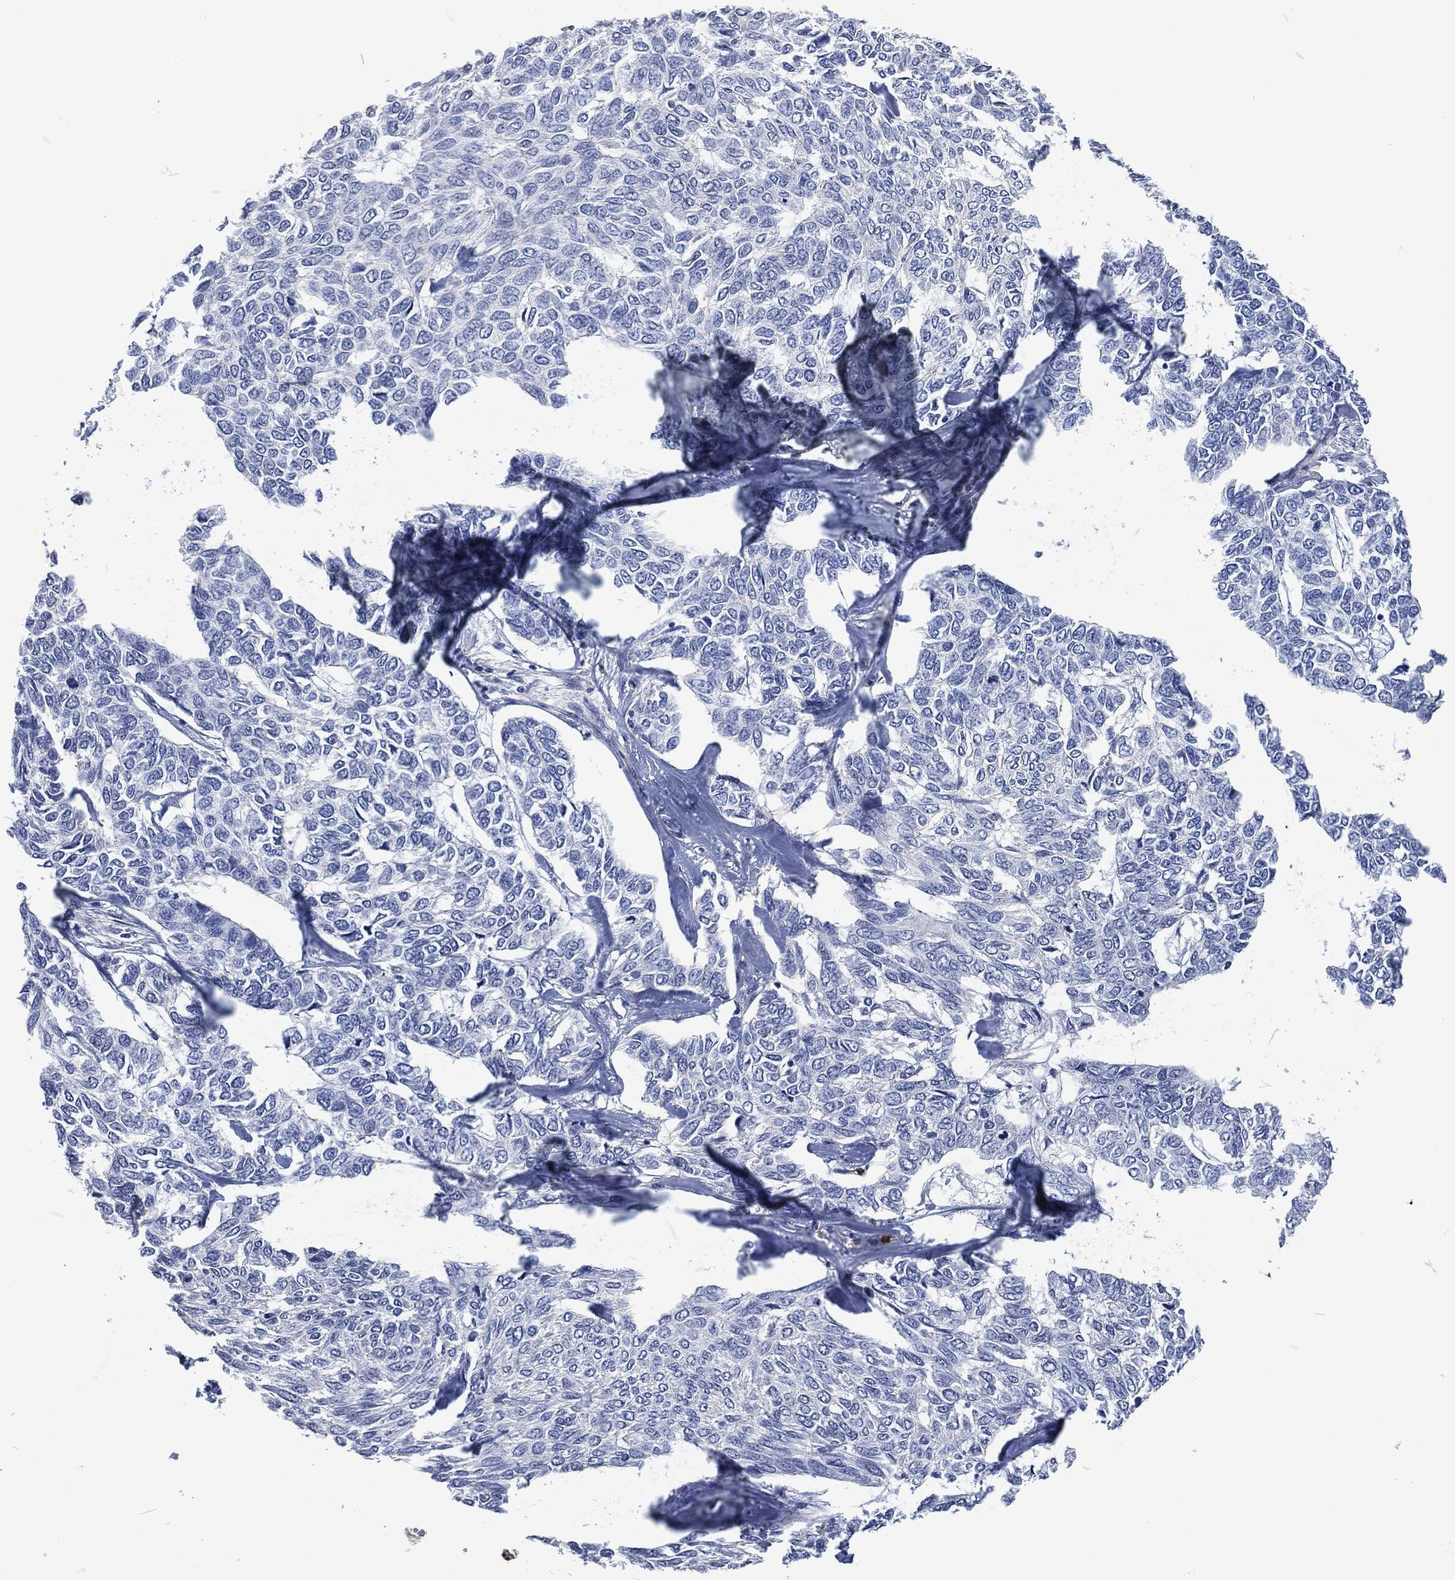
{"staining": {"intensity": "negative", "quantity": "none", "location": "none"}, "tissue": "skin cancer", "cell_type": "Tumor cells", "image_type": "cancer", "snomed": [{"axis": "morphology", "description": "Basal cell carcinoma"}, {"axis": "topography", "description": "Skin"}], "caption": "High magnification brightfield microscopy of skin cancer stained with DAB (3,3'-diaminobenzidine) (brown) and counterstained with hematoxylin (blue): tumor cells show no significant positivity. The staining is performed using DAB brown chromogen with nuclei counter-stained in using hematoxylin.", "gene": "MPO", "patient": {"sex": "female", "age": 65}}